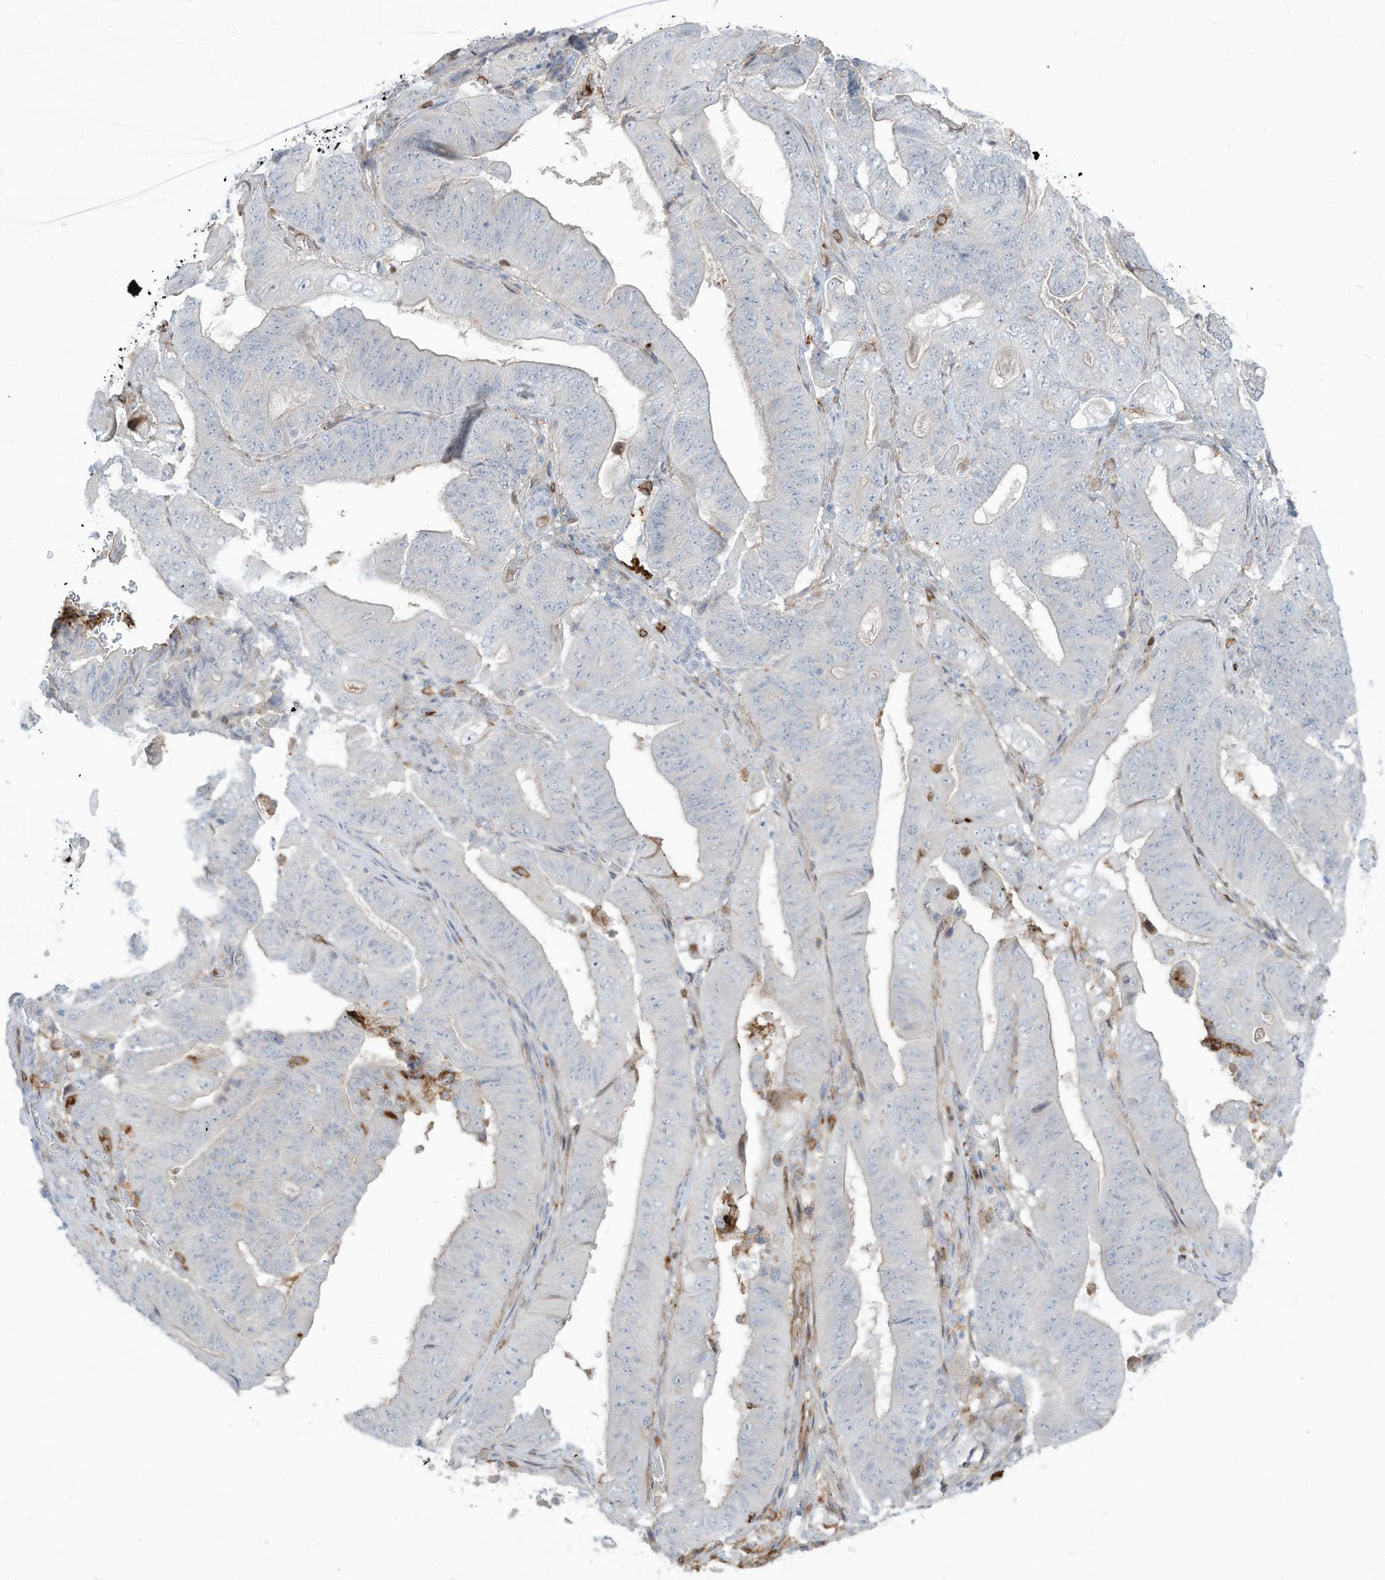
{"staining": {"intensity": "negative", "quantity": "none", "location": "none"}, "tissue": "stomach cancer", "cell_type": "Tumor cells", "image_type": "cancer", "snomed": [{"axis": "morphology", "description": "Adenocarcinoma, NOS"}, {"axis": "topography", "description": "Stomach"}], "caption": "Histopathology image shows no protein staining in tumor cells of stomach cancer tissue. The staining is performed using DAB brown chromogen with nuclei counter-stained in using hematoxylin.", "gene": "NOTO", "patient": {"sex": "female", "age": 73}}